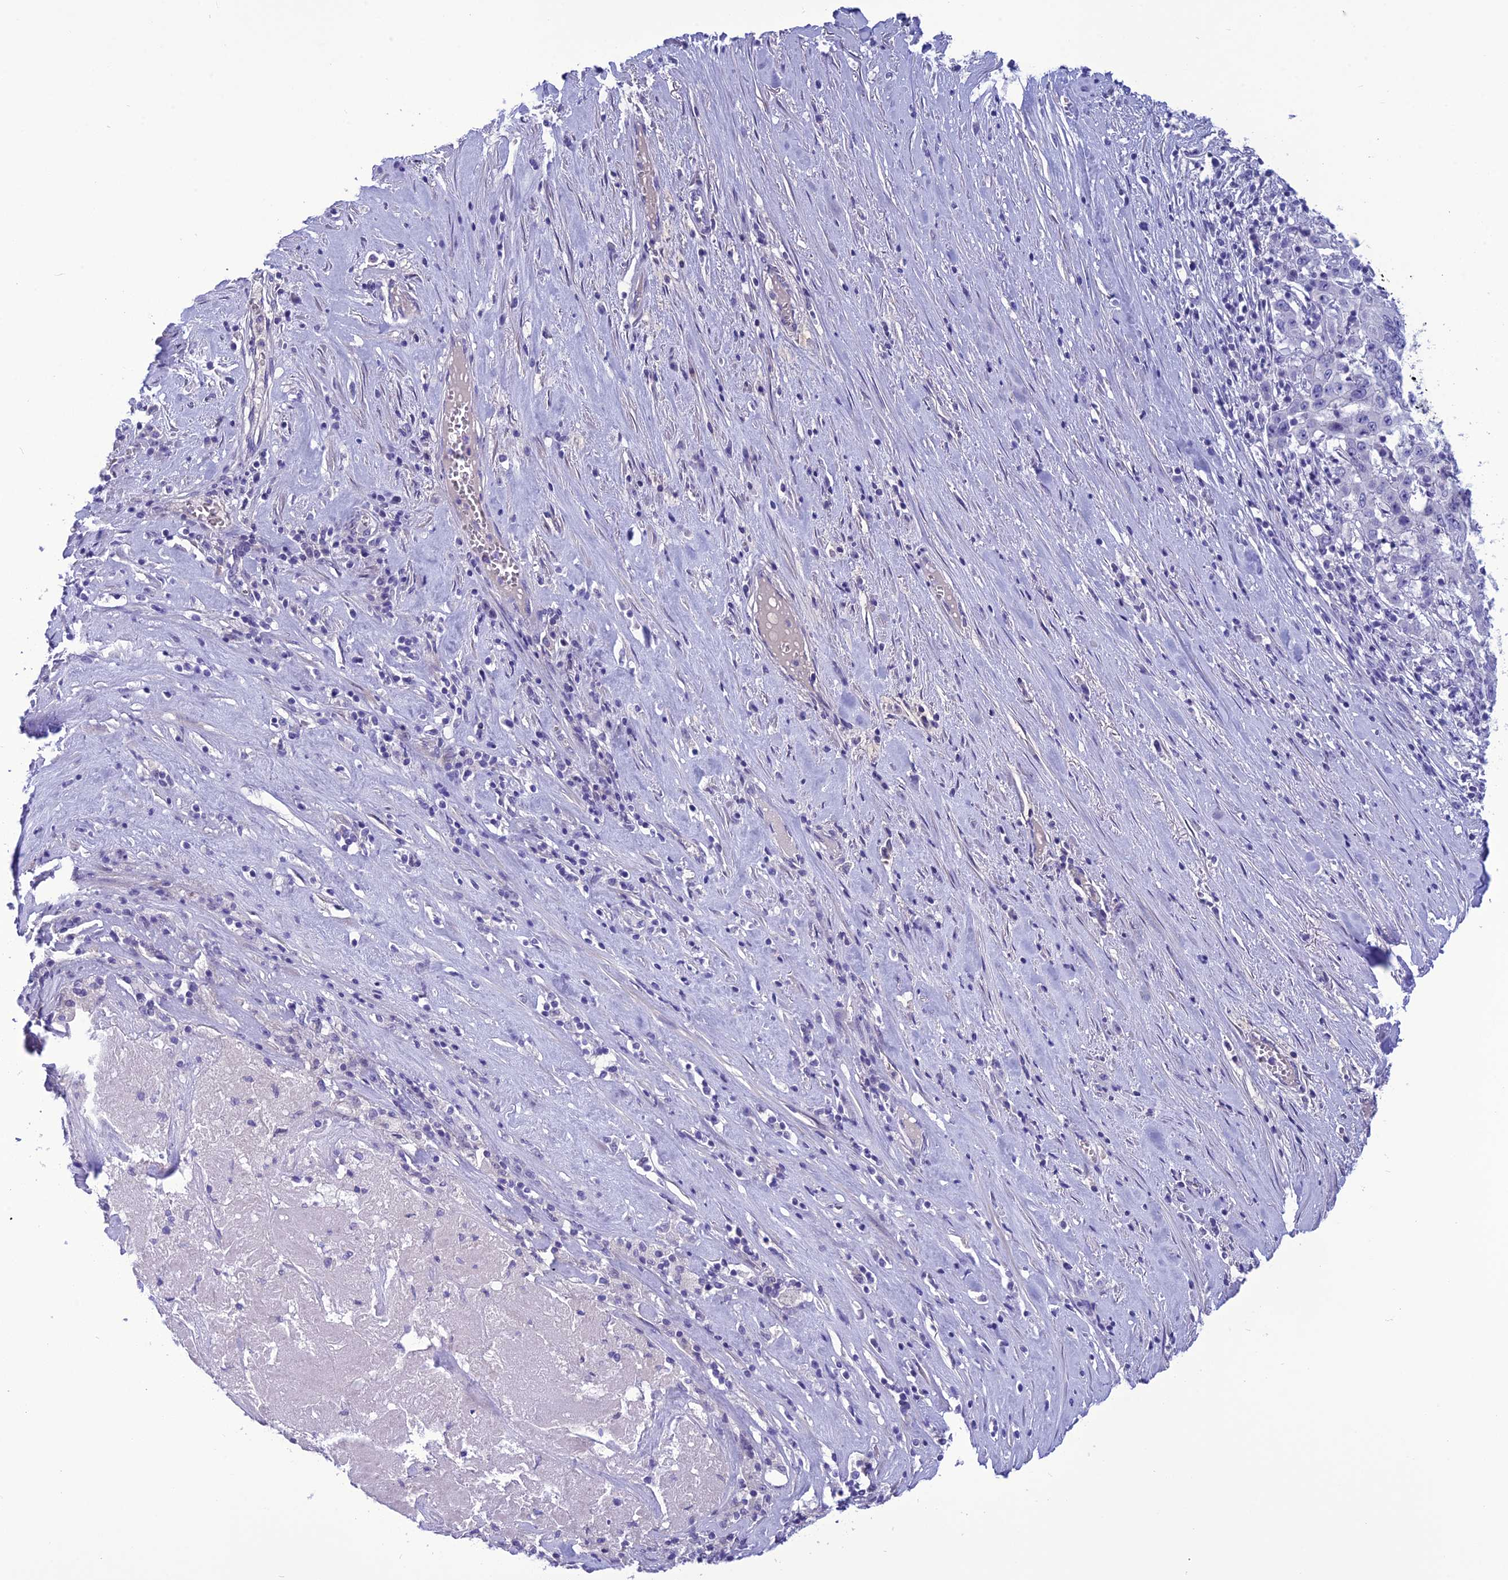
{"staining": {"intensity": "negative", "quantity": "none", "location": "none"}, "tissue": "pancreatic cancer", "cell_type": "Tumor cells", "image_type": "cancer", "snomed": [{"axis": "morphology", "description": "Adenocarcinoma, NOS"}, {"axis": "topography", "description": "Pancreas"}], "caption": "High magnification brightfield microscopy of pancreatic cancer stained with DAB (brown) and counterstained with hematoxylin (blue): tumor cells show no significant expression.", "gene": "BBS2", "patient": {"sex": "male", "age": 63}}